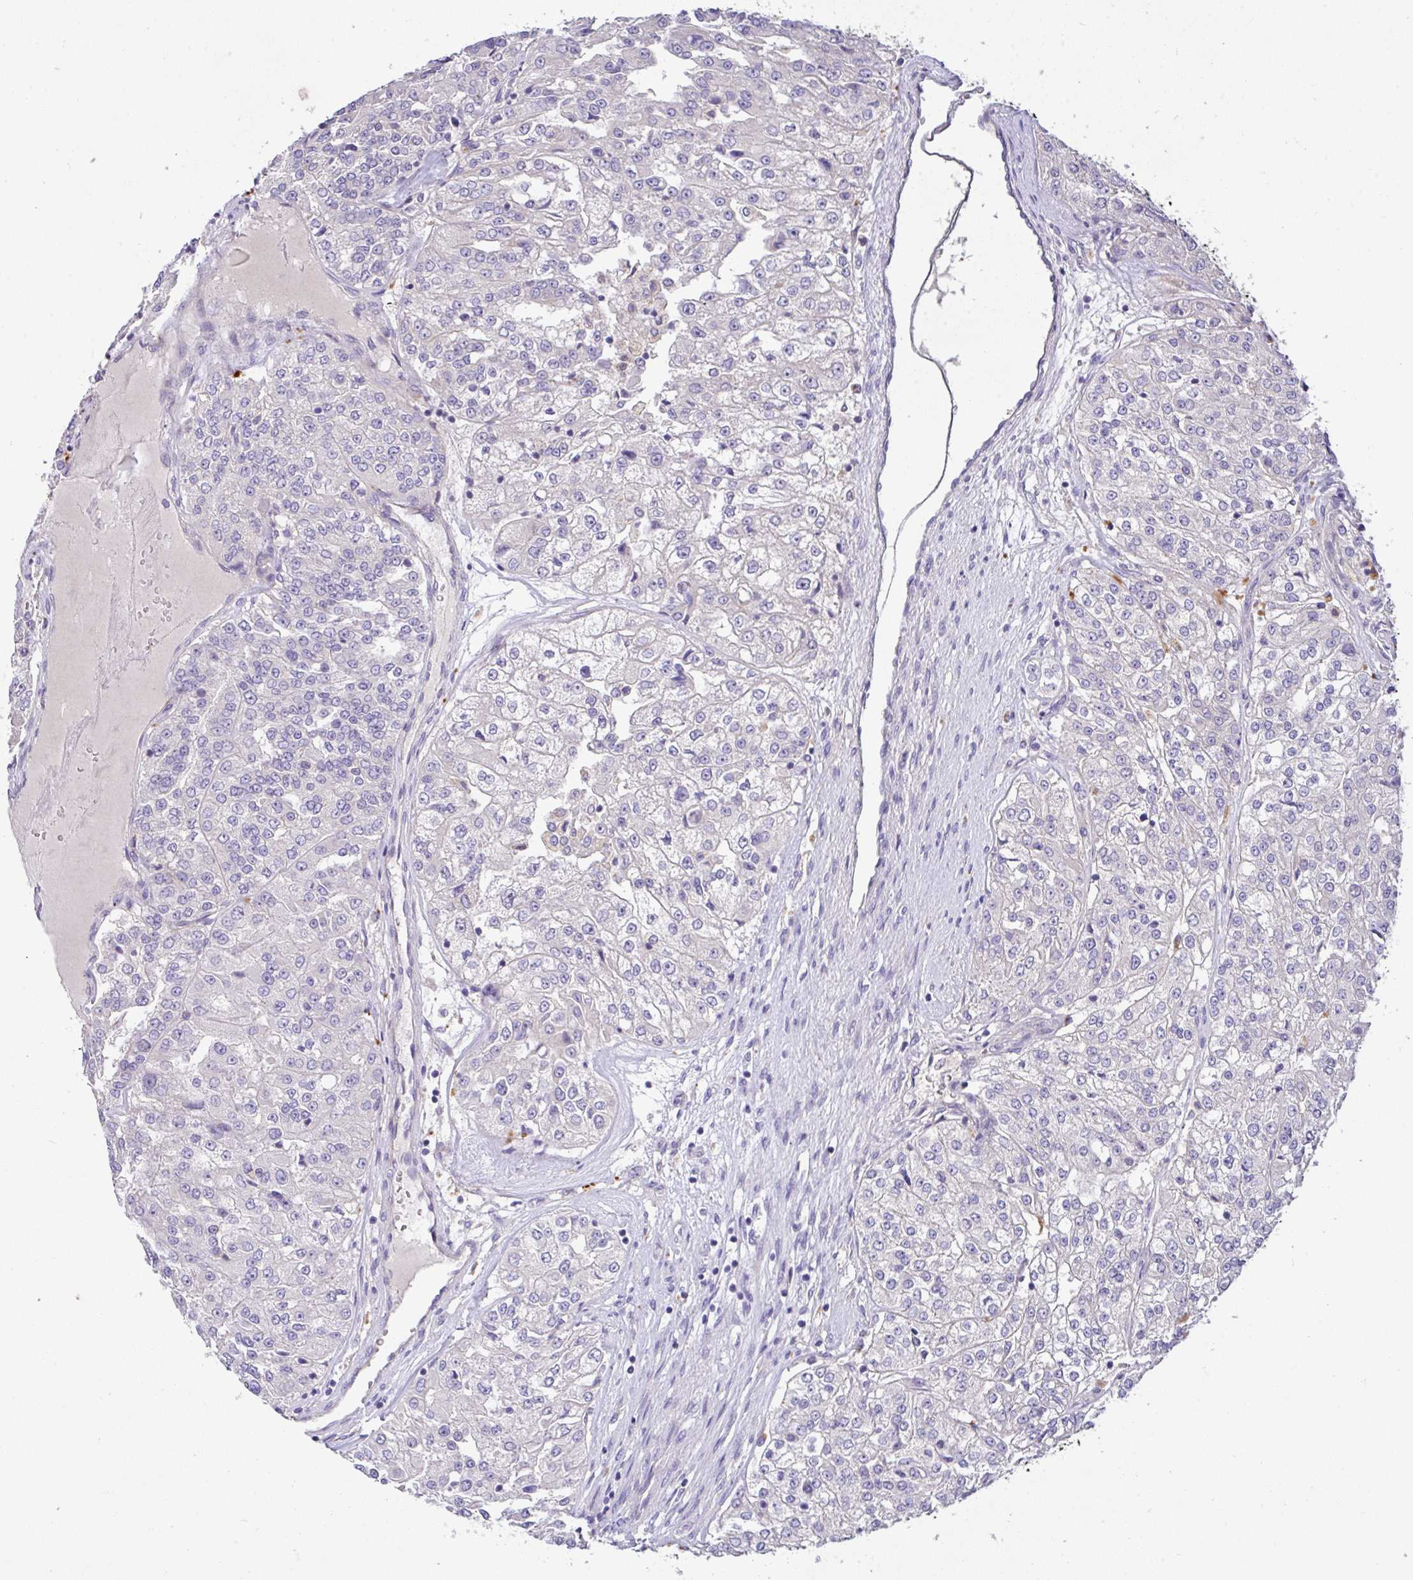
{"staining": {"intensity": "negative", "quantity": "none", "location": "none"}, "tissue": "renal cancer", "cell_type": "Tumor cells", "image_type": "cancer", "snomed": [{"axis": "morphology", "description": "Adenocarcinoma, NOS"}, {"axis": "topography", "description": "Kidney"}], "caption": "This is an IHC micrograph of renal cancer (adenocarcinoma). There is no staining in tumor cells.", "gene": "EPN3", "patient": {"sex": "female", "age": 63}}